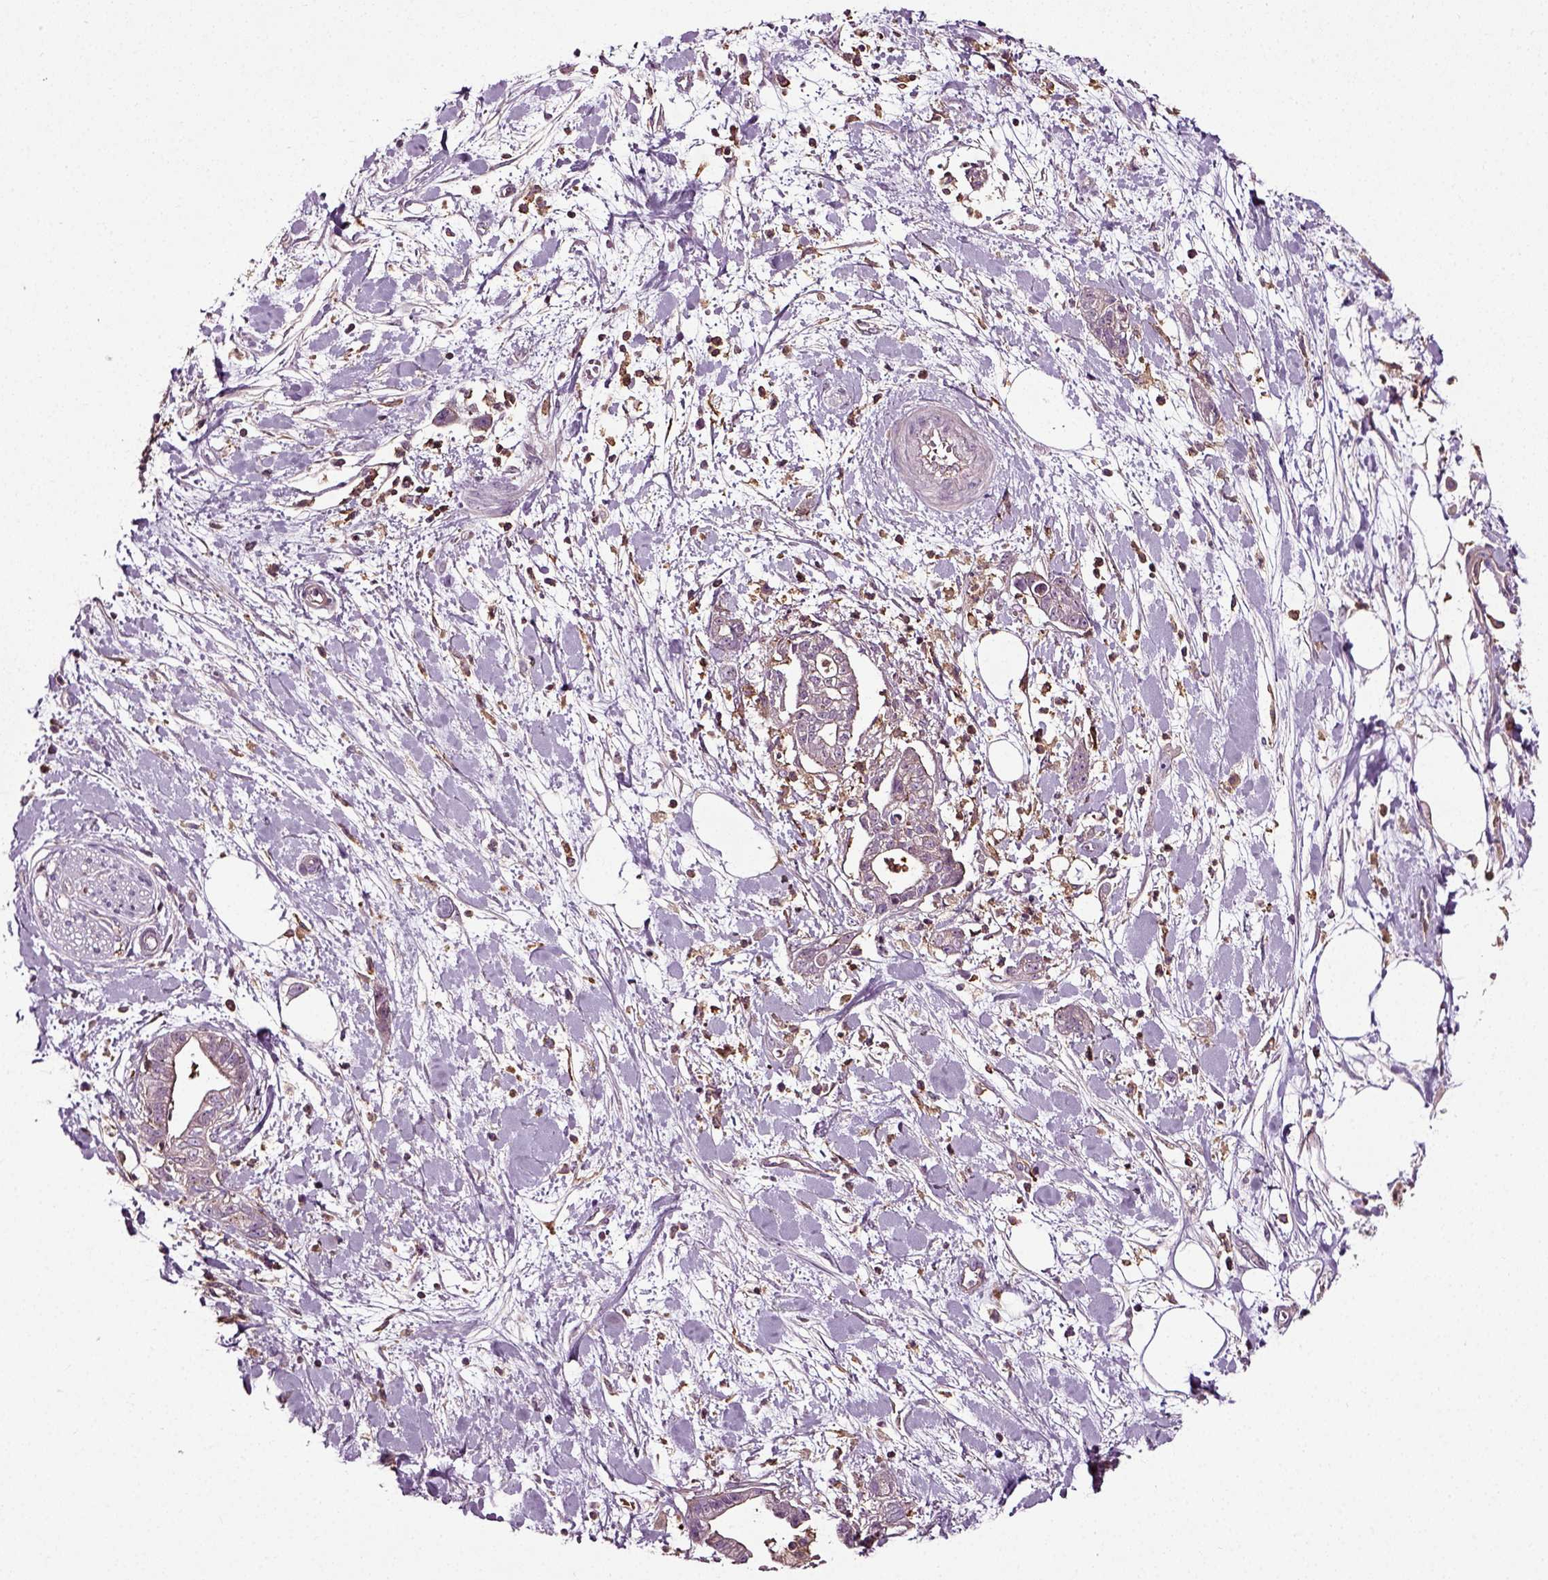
{"staining": {"intensity": "negative", "quantity": "none", "location": "none"}, "tissue": "pancreatic cancer", "cell_type": "Tumor cells", "image_type": "cancer", "snomed": [{"axis": "morphology", "description": "Normal tissue, NOS"}, {"axis": "morphology", "description": "Adenocarcinoma, NOS"}, {"axis": "topography", "description": "Lymph node"}, {"axis": "topography", "description": "Pancreas"}], "caption": "DAB immunohistochemical staining of pancreatic cancer (adenocarcinoma) displays no significant staining in tumor cells.", "gene": "RHOF", "patient": {"sex": "female", "age": 58}}